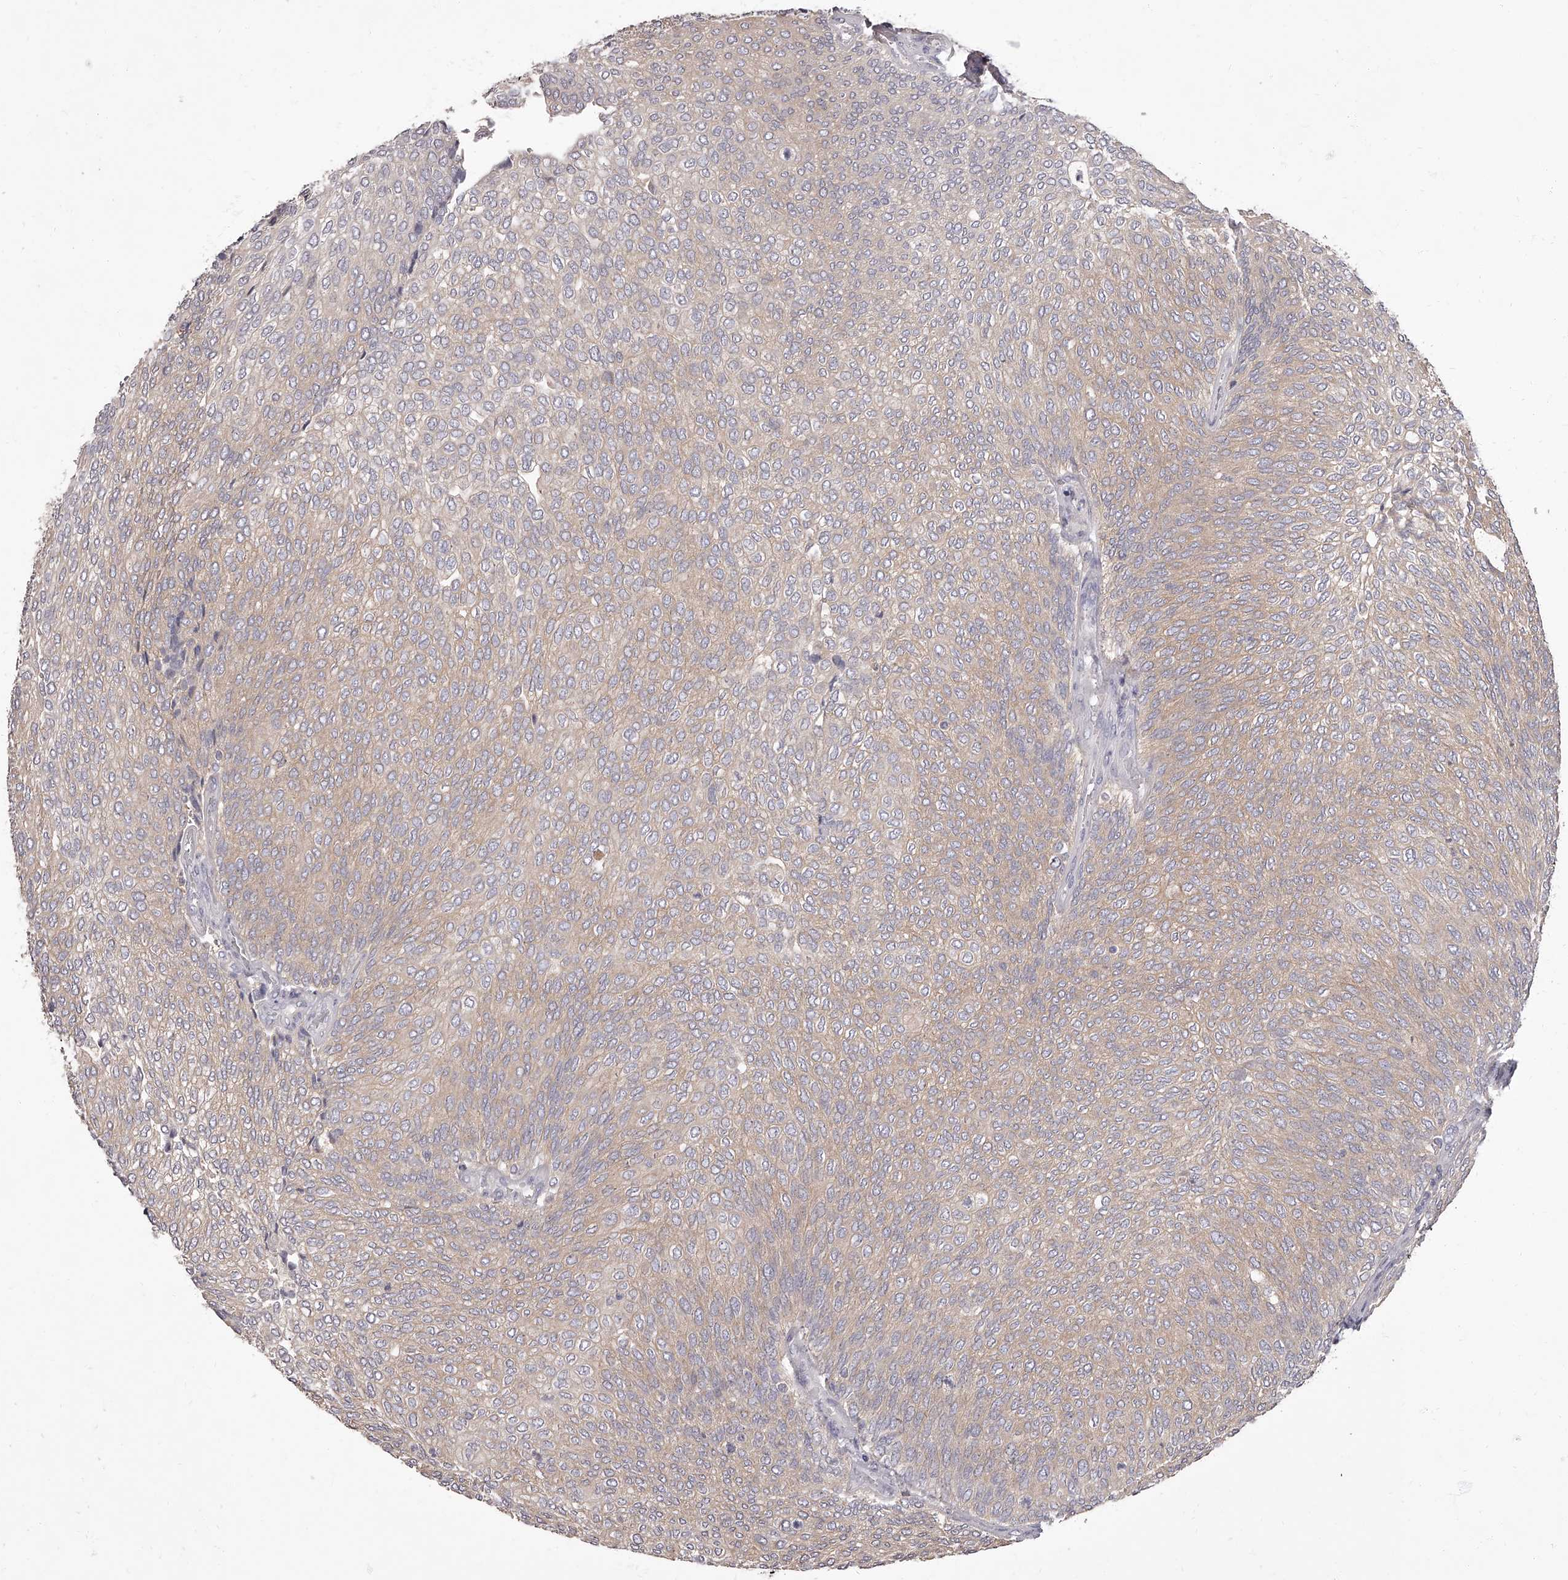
{"staining": {"intensity": "weak", "quantity": "25%-75%", "location": "cytoplasmic/membranous"}, "tissue": "urothelial cancer", "cell_type": "Tumor cells", "image_type": "cancer", "snomed": [{"axis": "morphology", "description": "Urothelial carcinoma, Low grade"}, {"axis": "topography", "description": "Urinary bladder"}], "caption": "Protein analysis of urothelial carcinoma (low-grade) tissue demonstrates weak cytoplasmic/membranous positivity in approximately 25%-75% of tumor cells.", "gene": "APEH", "patient": {"sex": "female", "age": 79}}